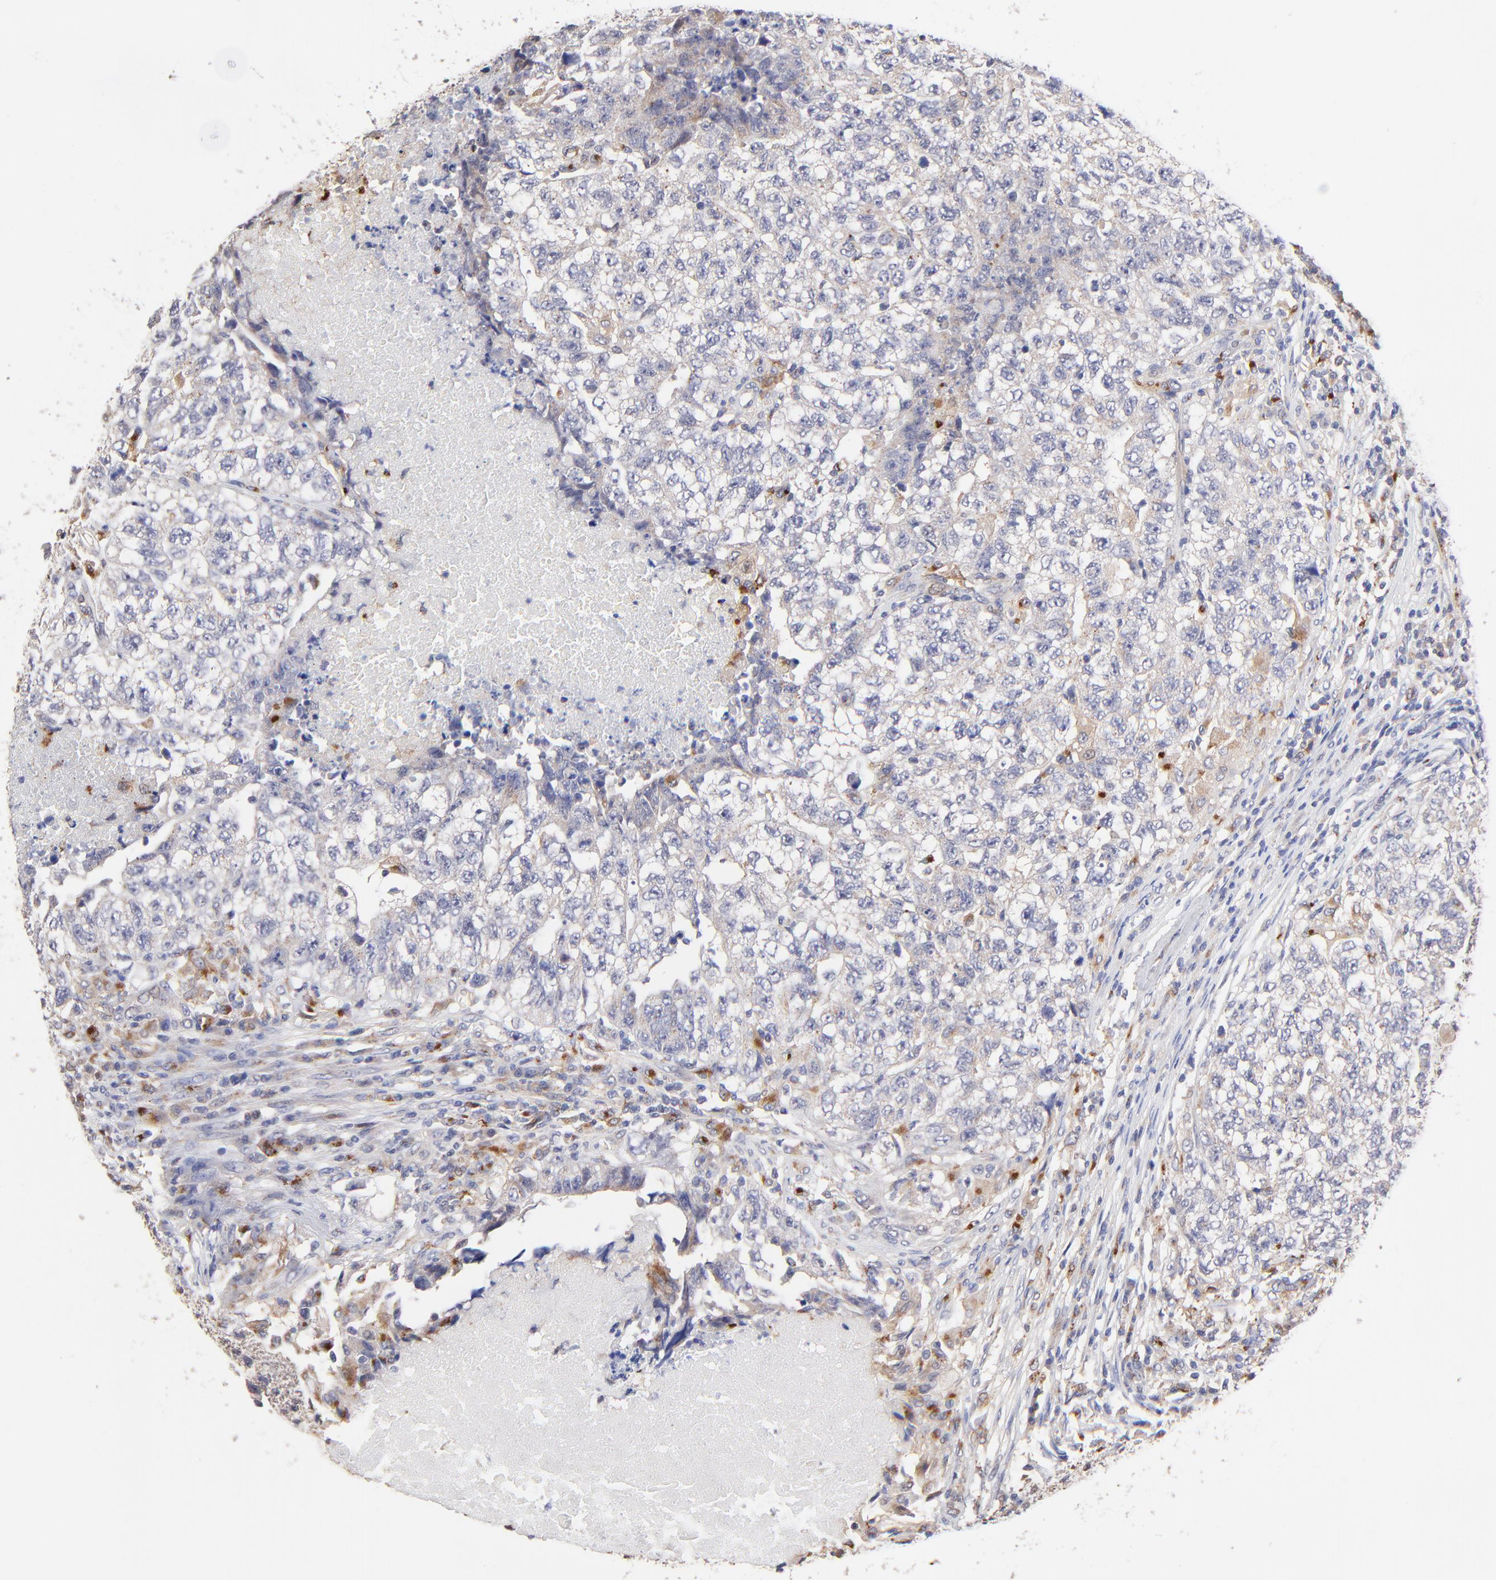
{"staining": {"intensity": "weak", "quantity": "<25%", "location": "cytoplasmic/membranous"}, "tissue": "testis cancer", "cell_type": "Tumor cells", "image_type": "cancer", "snomed": [{"axis": "morphology", "description": "Carcinoma, Embryonal, NOS"}, {"axis": "topography", "description": "Testis"}], "caption": "Tumor cells are negative for protein expression in human embryonal carcinoma (testis).", "gene": "PDE4B", "patient": {"sex": "male", "age": 21}}